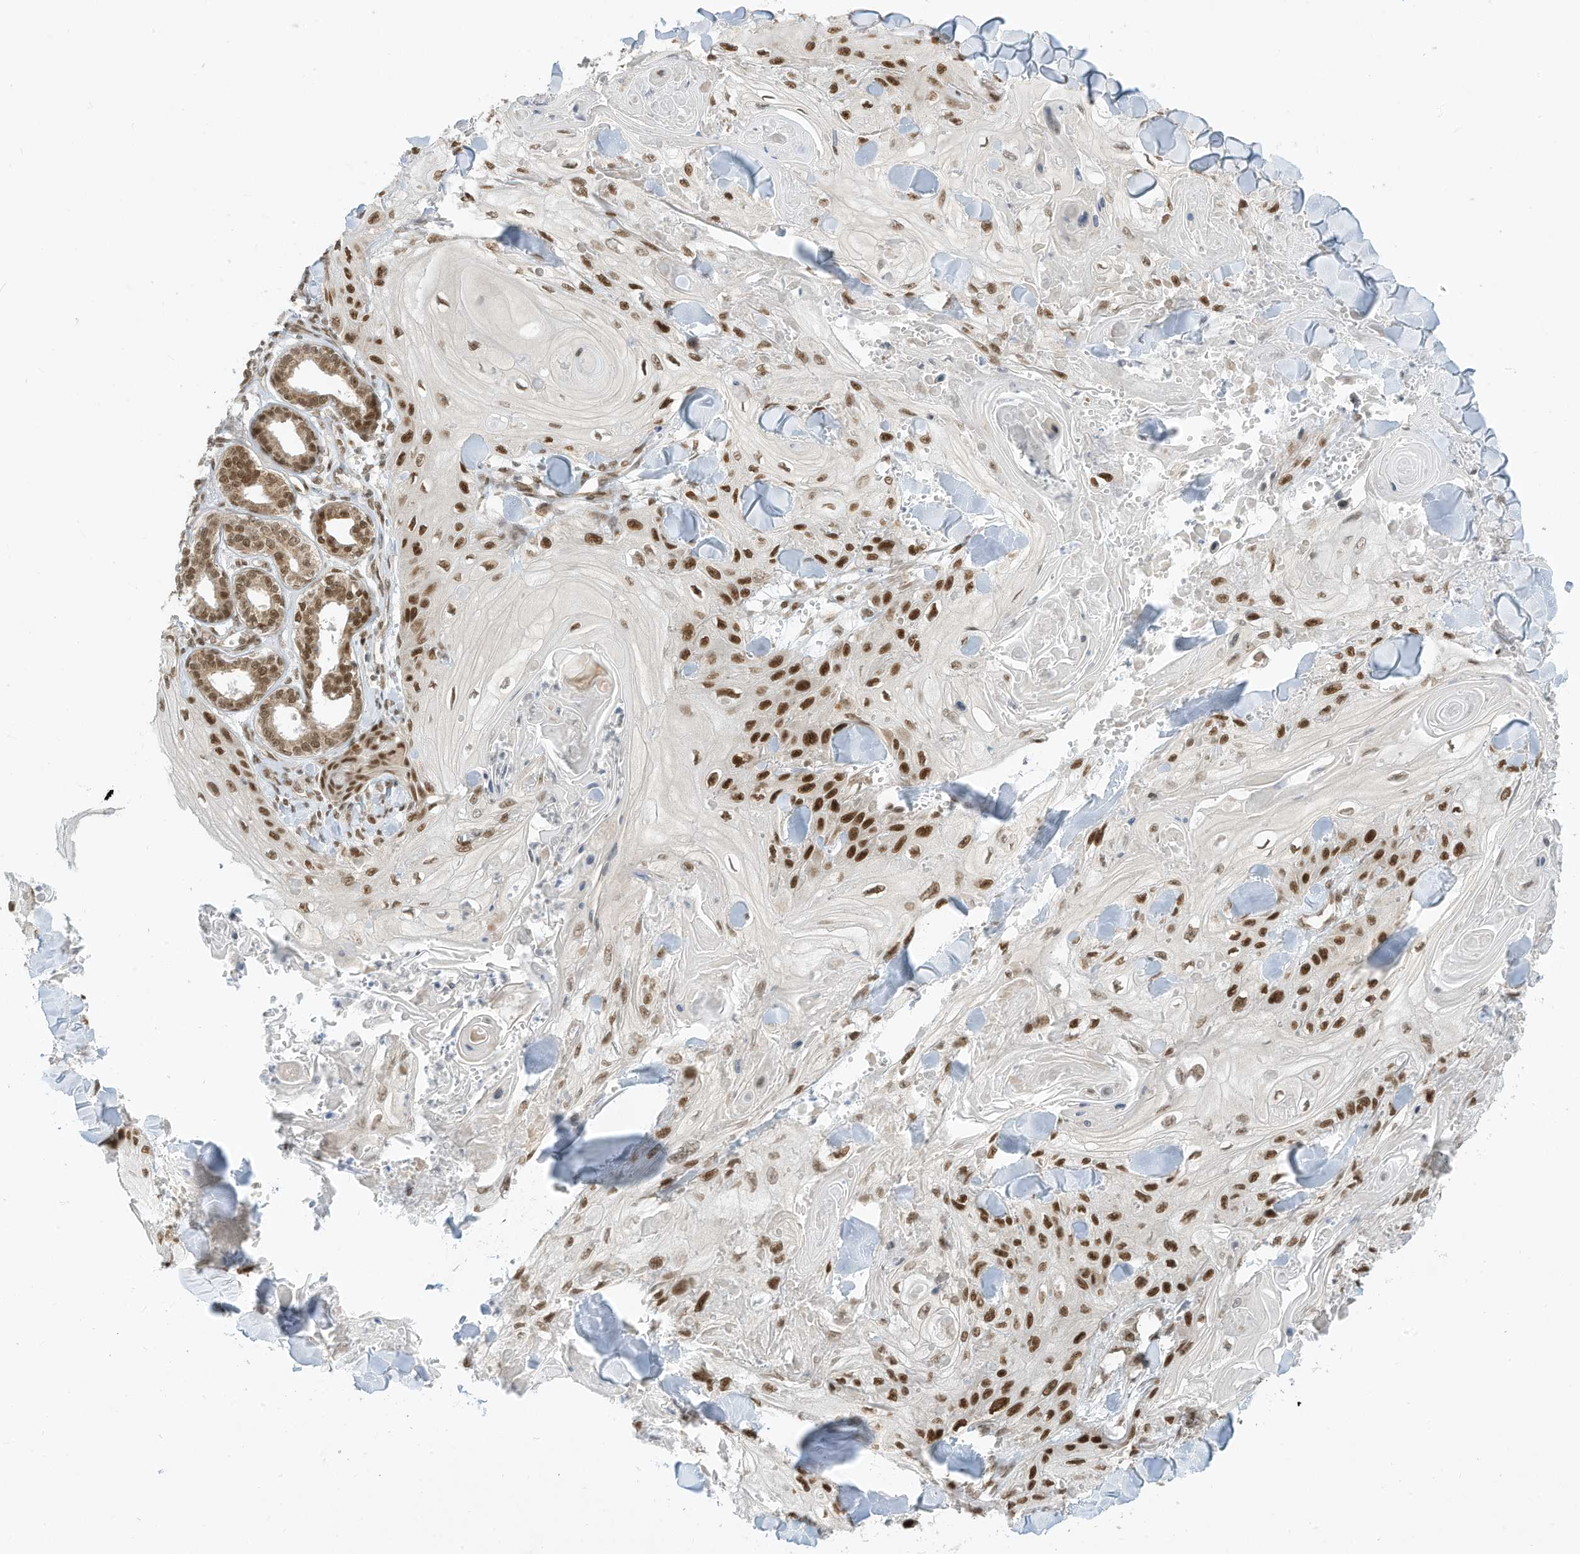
{"staining": {"intensity": "strong", "quantity": "25%-75%", "location": "nuclear"}, "tissue": "skin cancer", "cell_type": "Tumor cells", "image_type": "cancer", "snomed": [{"axis": "morphology", "description": "Squamous cell carcinoma, NOS"}, {"axis": "topography", "description": "Skin"}], "caption": "The image demonstrates immunohistochemical staining of squamous cell carcinoma (skin). There is strong nuclear expression is identified in approximately 25%-75% of tumor cells.", "gene": "AURKAIP1", "patient": {"sex": "male", "age": 74}}